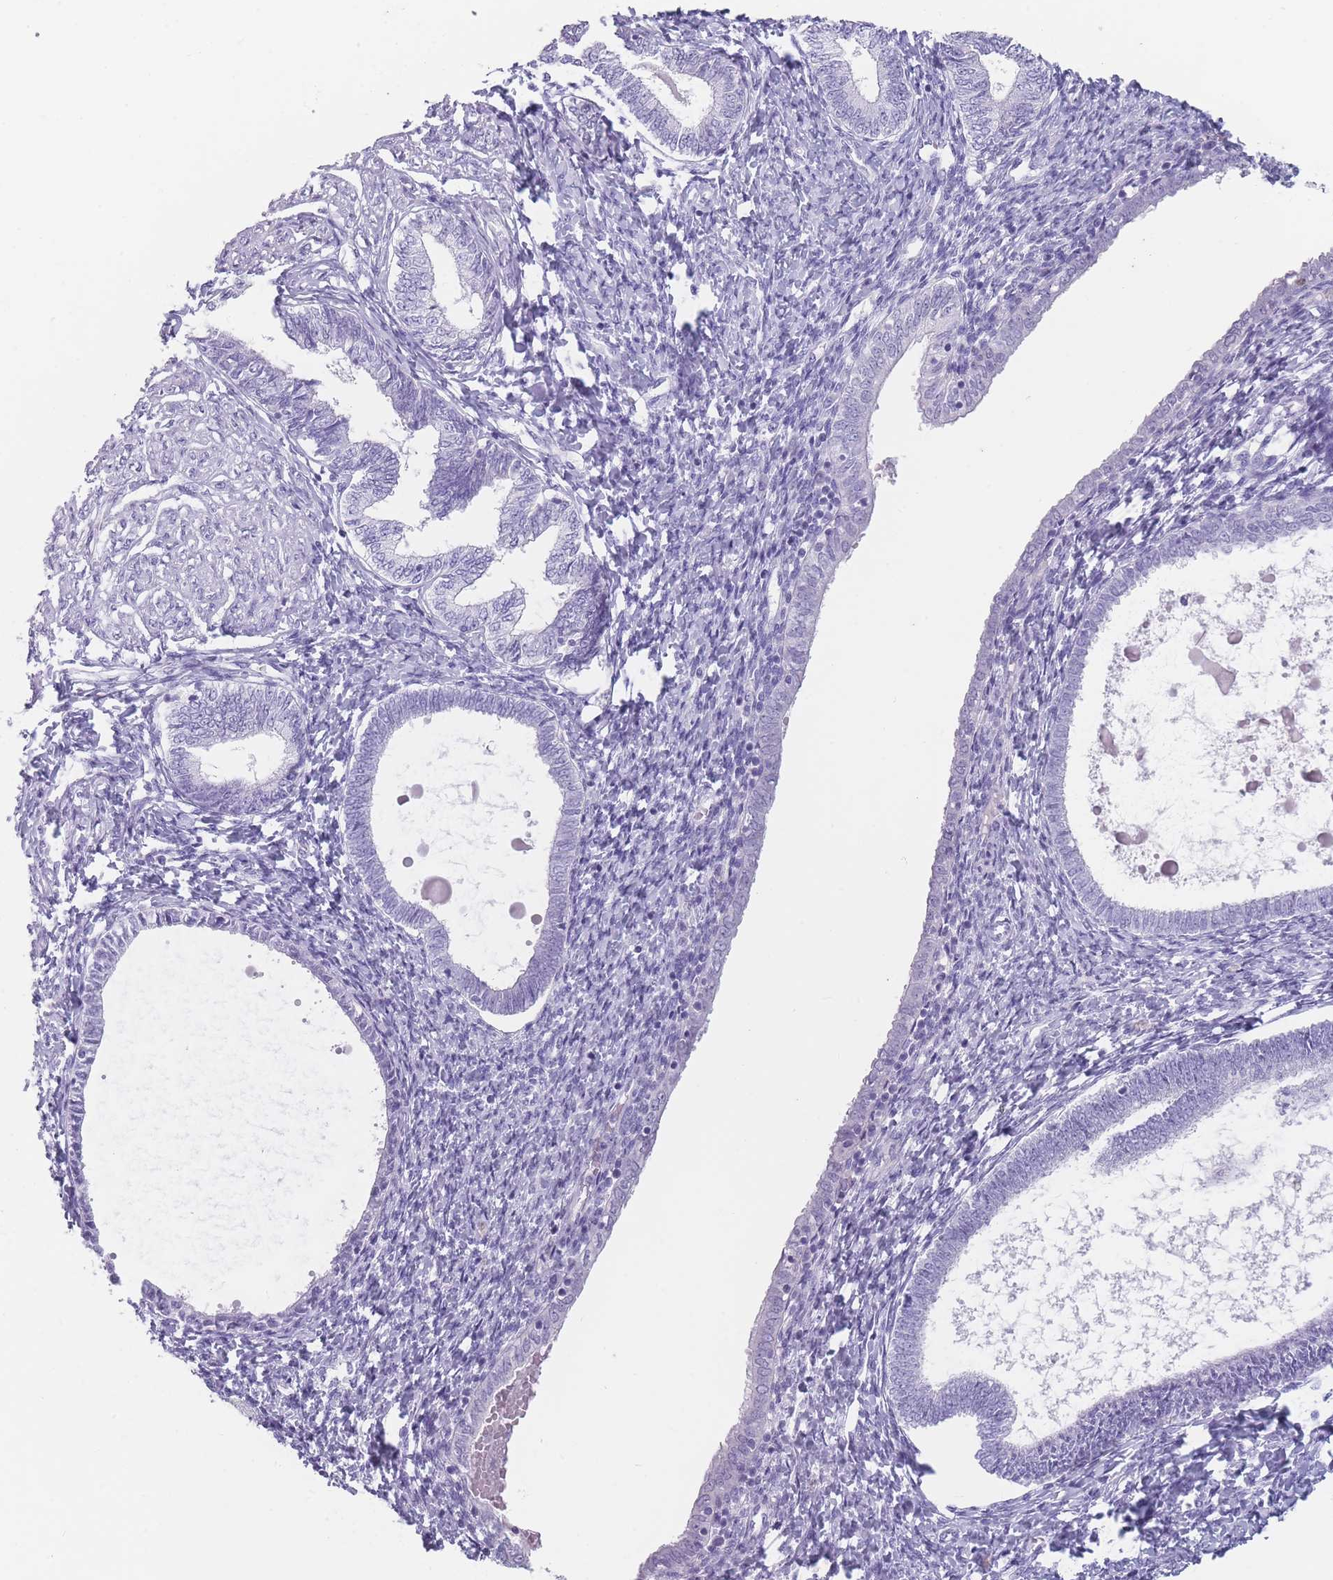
{"staining": {"intensity": "negative", "quantity": "none", "location": "none"}, "tissue": "endometrium", "cell_type": "Cells in endometrial stroma", "image_type": "normal", "snomed": [{"axis": "morphology", "description": "Normal tissue, NOS"}, {"axis": "topography", "description": "Endometrium"}], "caption": "The image demonstrates no significant staining in cells in endometrial stroma of endometrium.", "gene": "CCNO", "patient": {"sex": "female", "age": 72}}